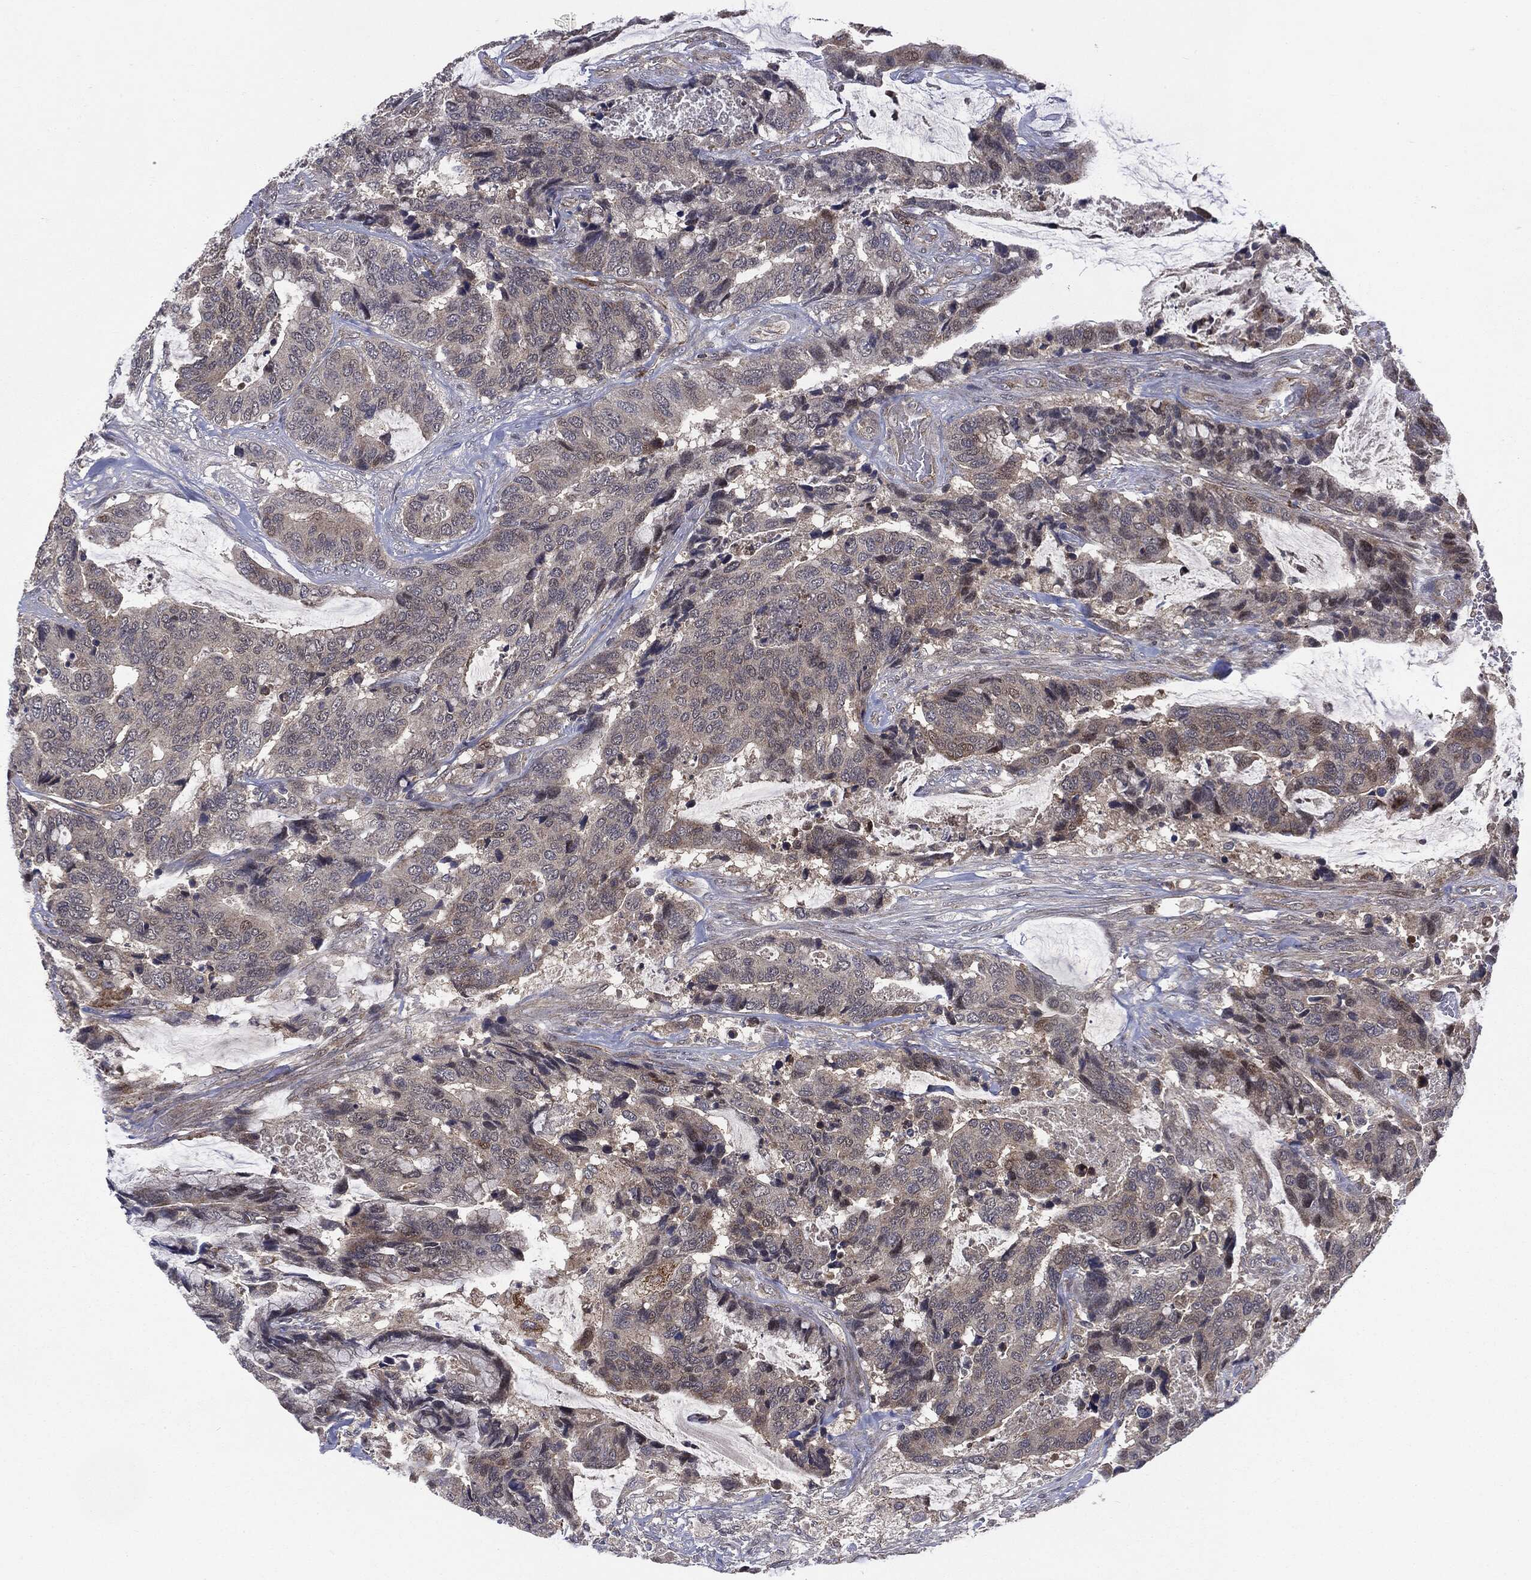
{"staining": {"intensity": "negative", "quantity": "none", "location": "none"}, "tissue": "colorectal cancer", "cell_type": "Tumor cells", "image_type": "cancer", "snomed": [{"axis": "morphology", "description": "Adenocarcinoma, NOS"}, {"axis": "topography", "description": "Rectum"}], "caption": "Human colorectal cancer (adenocarcinoma) stained for a protein using immunohistochemistry (IHC) shows no positivity in tumor cells.", "gene": "PTPA", "patient": {"sex": "female", "age": 59}}